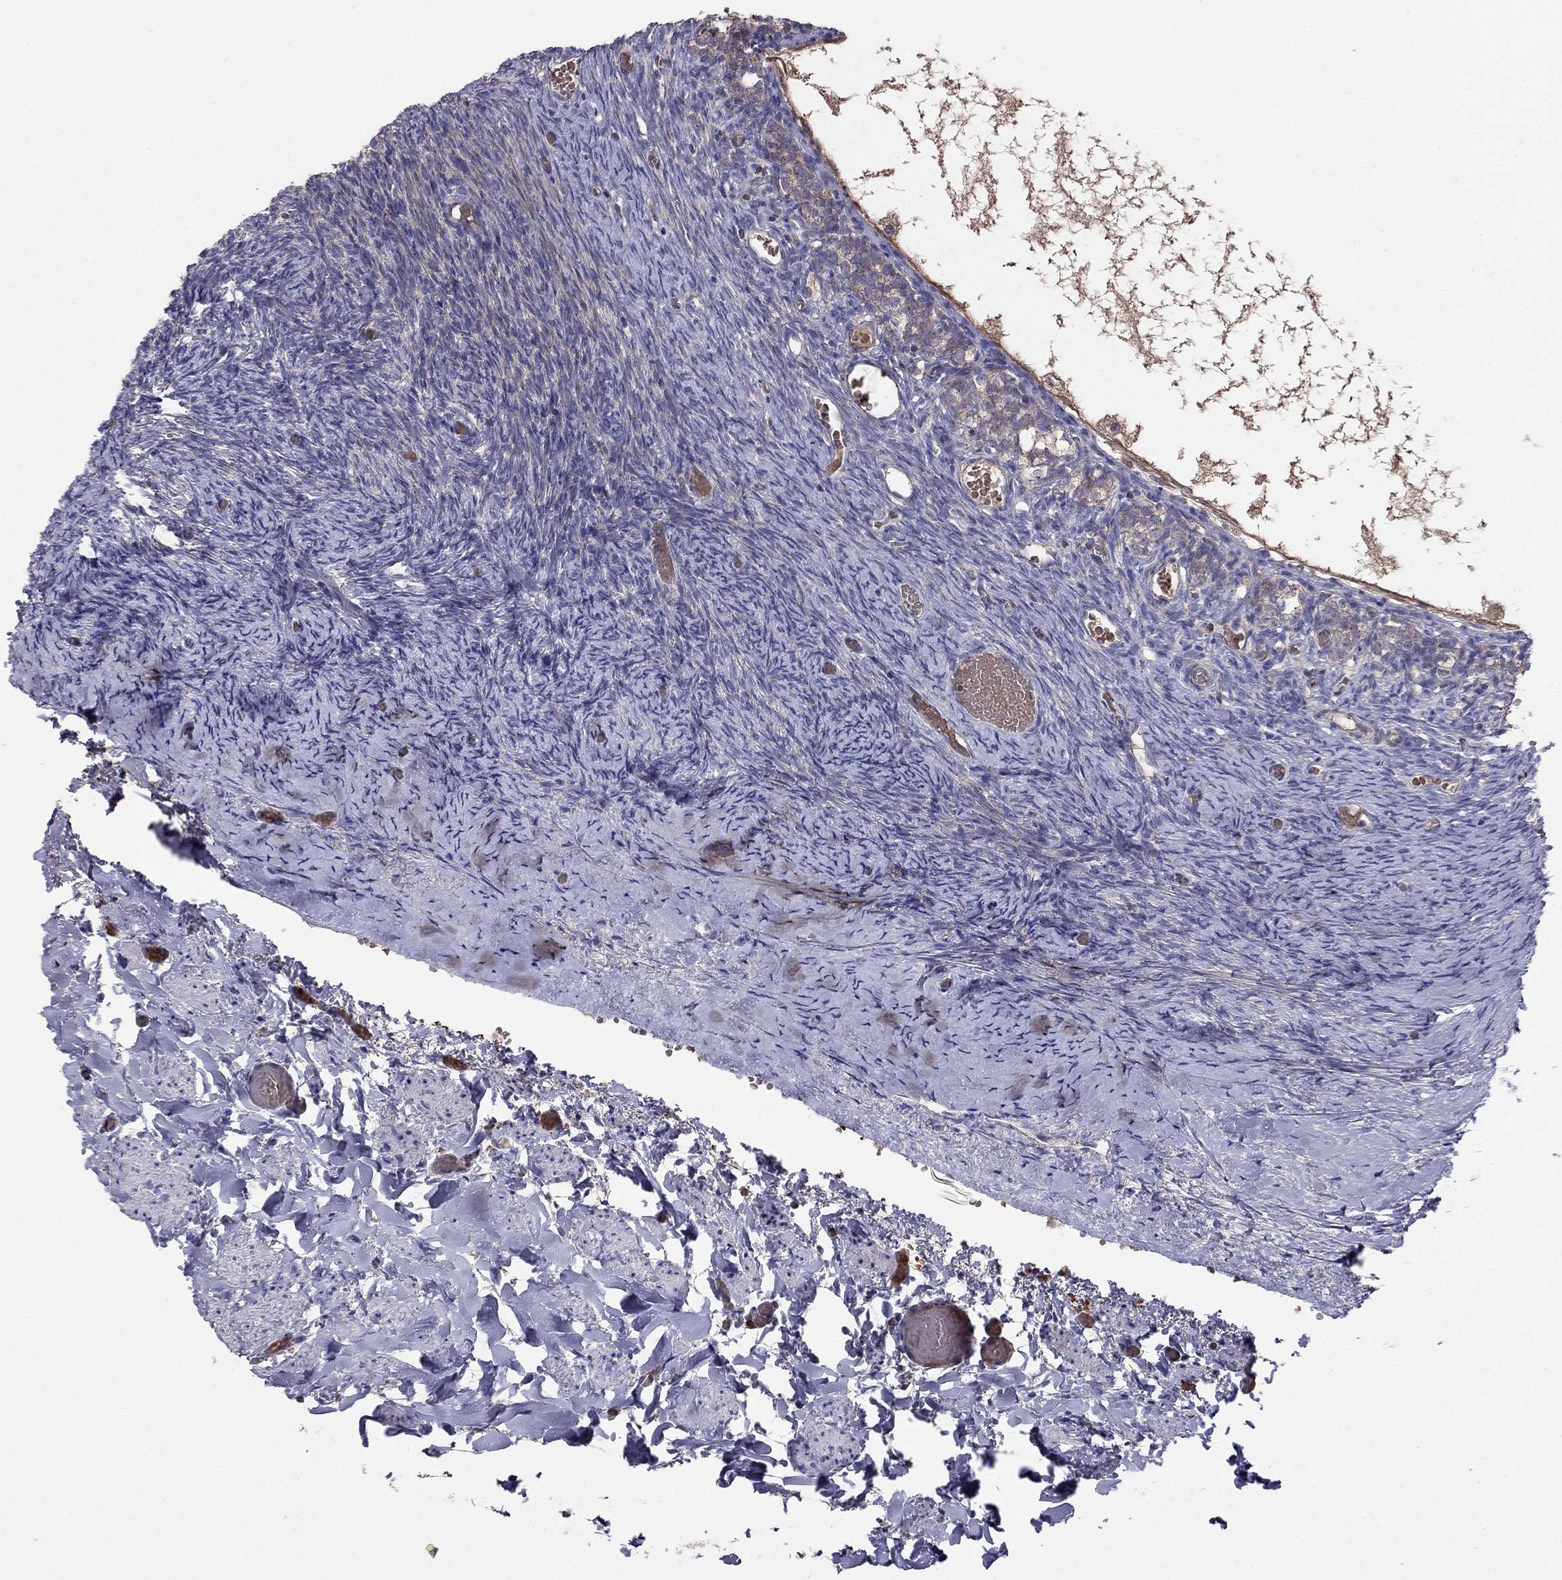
{"staining": {"intensity": "moderate", "quantity": "25%-75%", "location": "cytoplasmic/membranous"}, "tissue": "ovary", "cell_type": "Follicle cells", "image_type": "normal", "snomed": [{"axis": "morphology", "description": "Normal tissue, NOS"}, {"axis": "topography", "description": "Ovary"}], "caption": "Moderate cytoplasmic/membranous positivity is present in about 25%-75% of follicle cells in normal ovary.", "gene": "PIK3CG", "patient": {"sex": "female", "age": 39}}